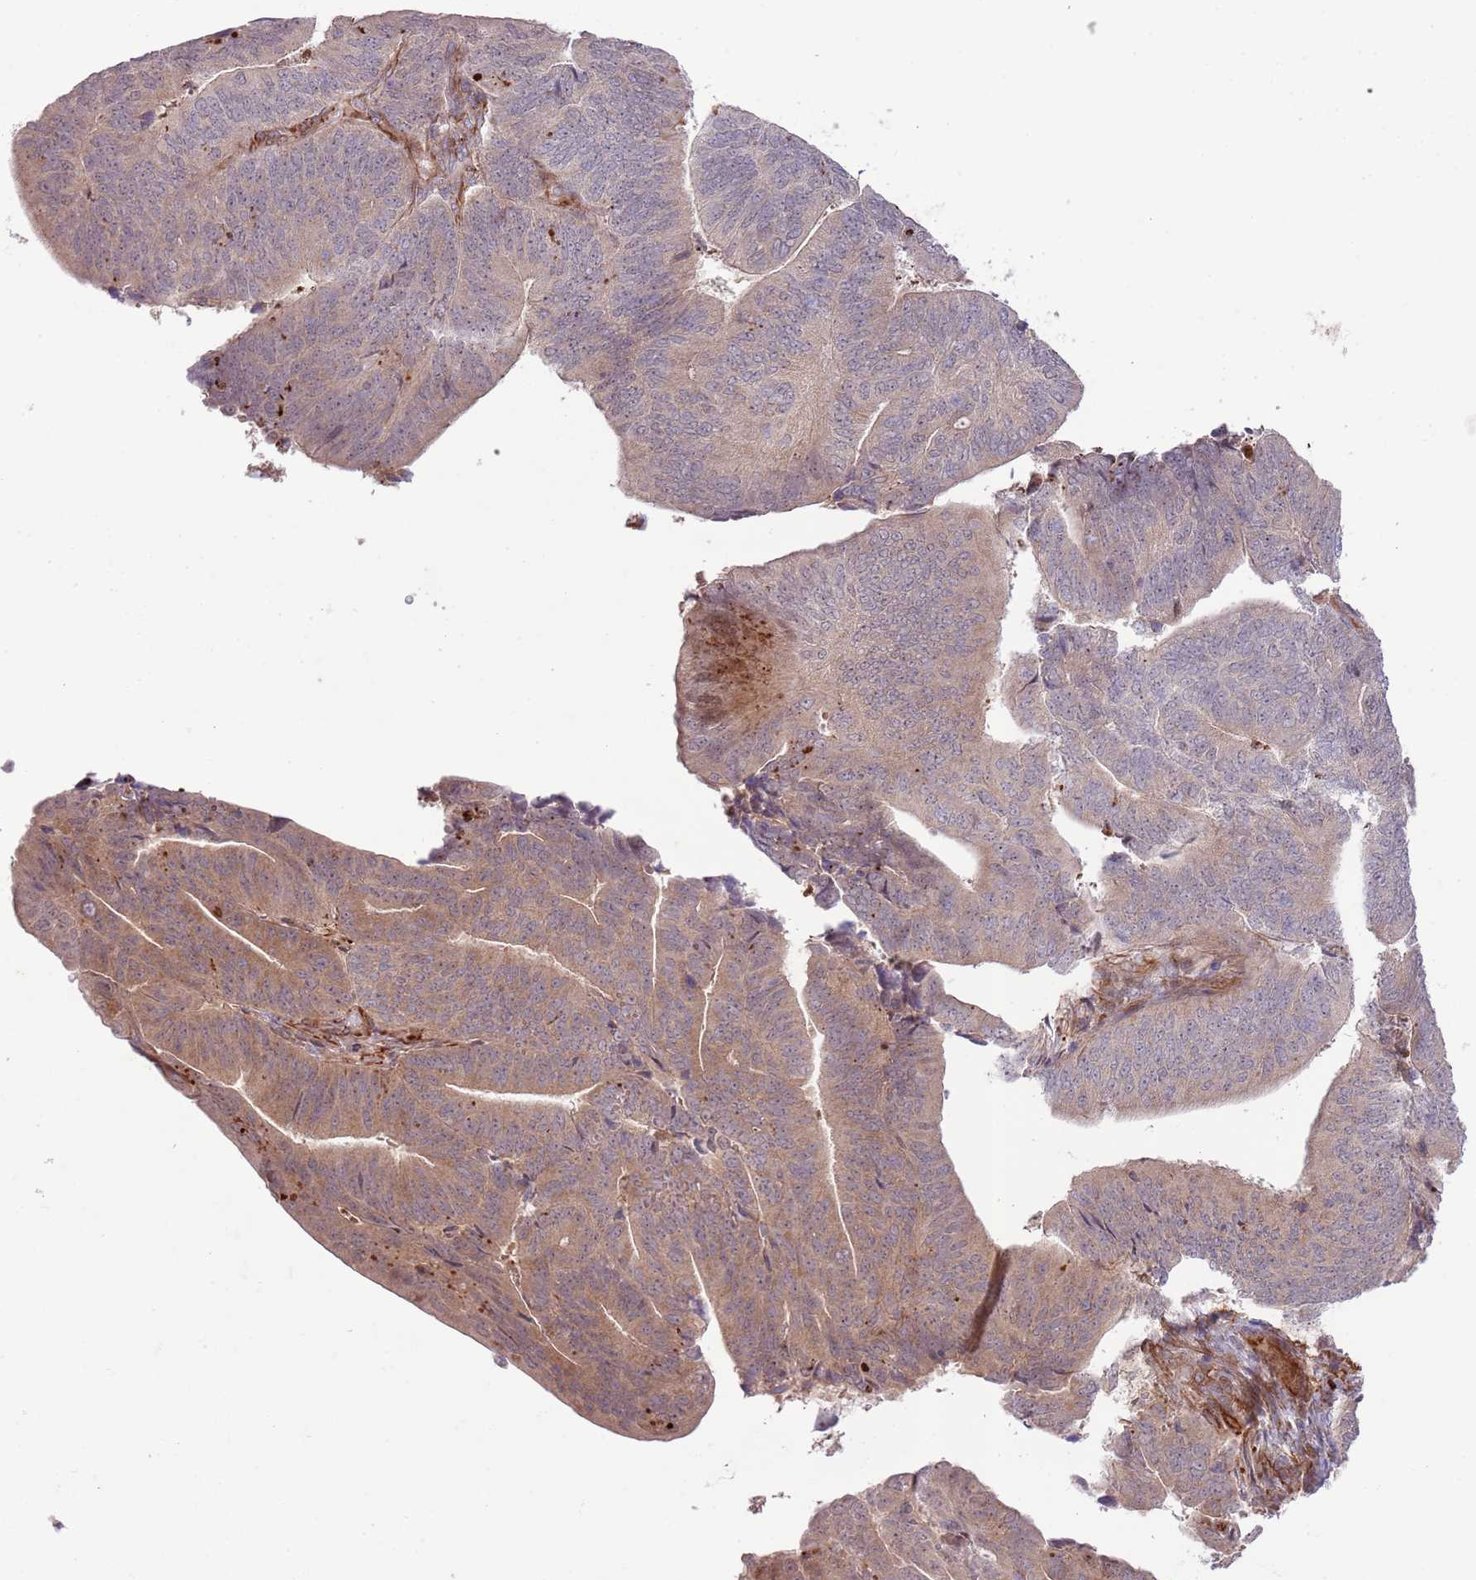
{"staining": {"intensity": "weak", "quantity": ">75%", "location": "cytoplasmic/membranous"}, "tissue": "endometrial cancer", "cell_type": "Tumor cells", "image_type": "cancer", "snomed": [{"axis": "morphology", "description": "Adenocarcinoma, NOS"}, {"axis": "topography", "description": "Endometrium"}], "caption": "Immunohistochemistry staining of adenocarcinoma (endometrial), which exhibits low levels of weak cytoplasmic/membranous staining in approximately >75% of tumor cells indicating weak cytoplasmic/membranous protein positivity. The staining was performed using DAB (brown) for protein detection and nuclei were counterstained in hematoxylin (blue).", "gene": "NEK3", "patient": {"sex": "female", "age": 70}}